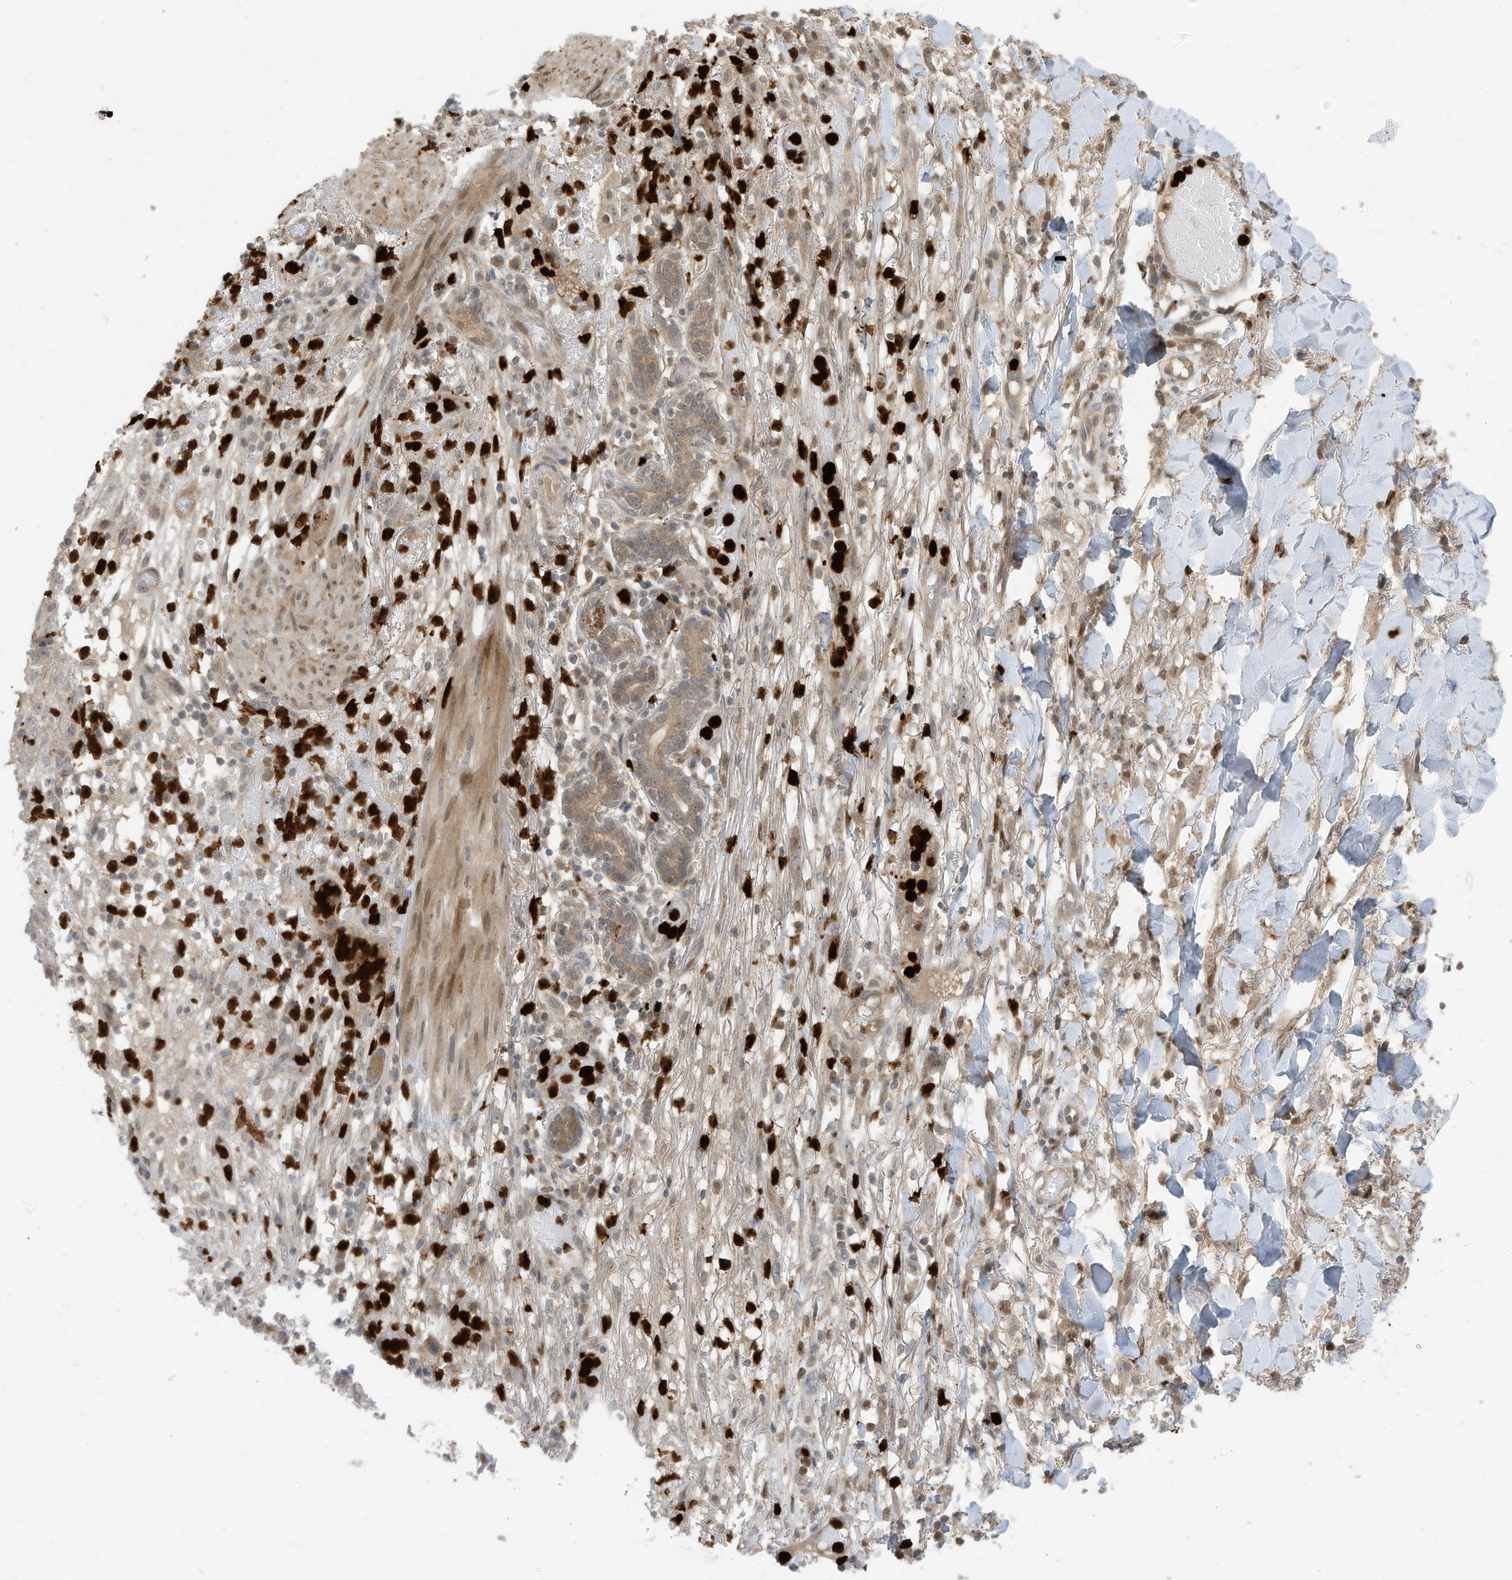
{"staining": {"intensity": "moderate", "quantity": "<25%", "location": "cytoplasmic/membranous"}, "tissue": "skin cancer", "cell_type": "Tumor cells", "image_type": "cancer", "snomed": [{"axis": "morphology", "description": "Normal tissue, NOS"}, {"axis": "morphology", "description": "Basal cell carcinoma"}, {"axis": "topography", "description": "Skin"}], "caption": "A brown stain shows moderate cytoplasmic/membranous staining of a protein in human skin cancer tumor cells.", "gene": "CNKSR1", "patient": {"sex": "male", "age": 64}}